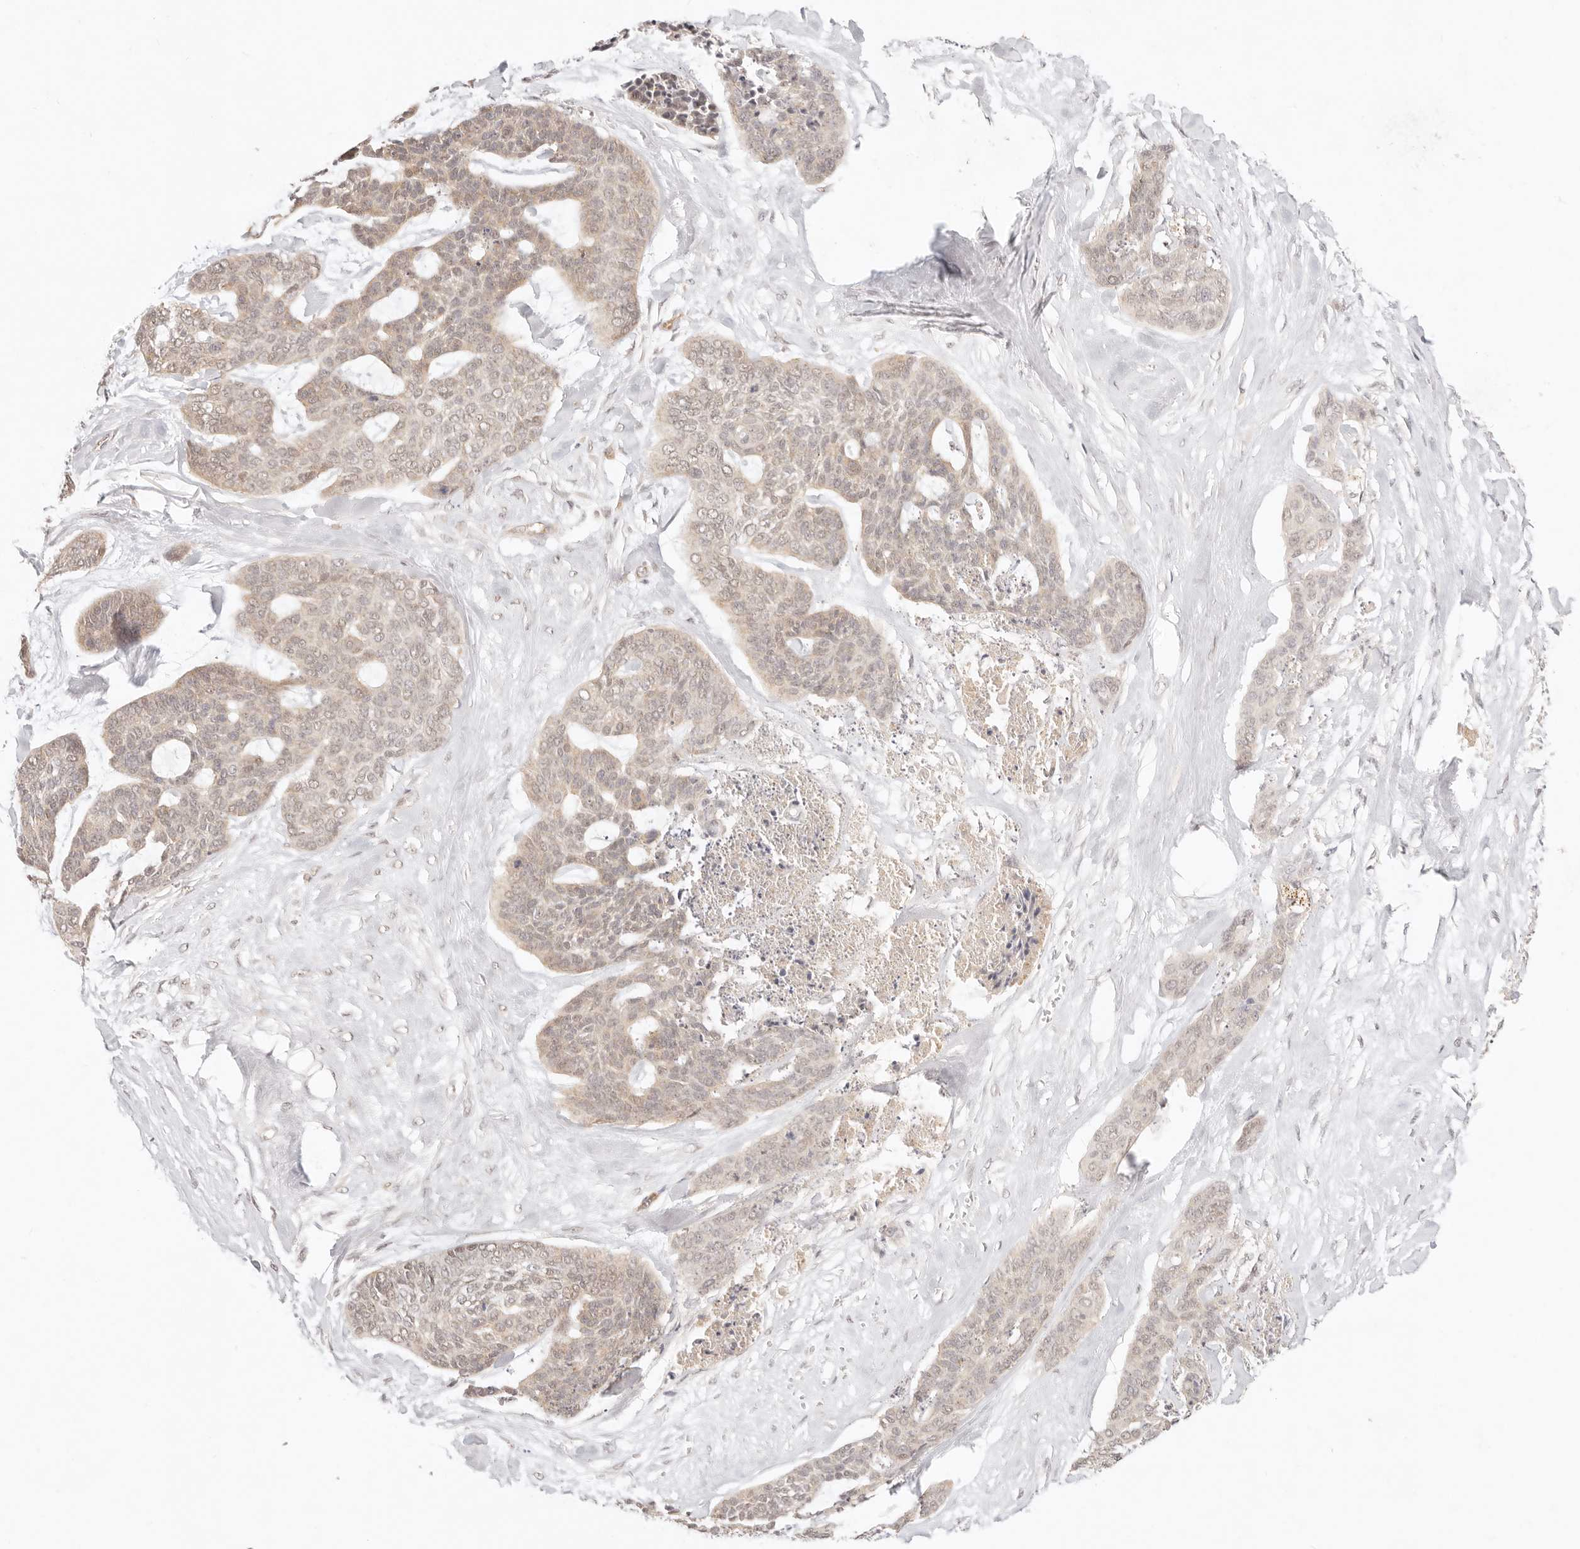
{"staining": {"intensity": "negative", "quantity": "none", "location": "none"}, "tissue": "skin cancer", "cell_type": "Tumor cells", "image_type": "cancer", "snomed": [{"axis": "morphology", "description": "Basal cell carcinoma"}, {"axis": "topography", "description": "Skin"}], "caption": "Histopathology image shows no protein staining in tumor cells of skin cancer tissue. Brightfield microscopy of IHC stained with DAB (3,3'-diaminobenzidine) (brown) and hematoxylin (blue), captured at high magnification.", "gene": "GPR156", "patient": {"sex": "female", "age": 64}}